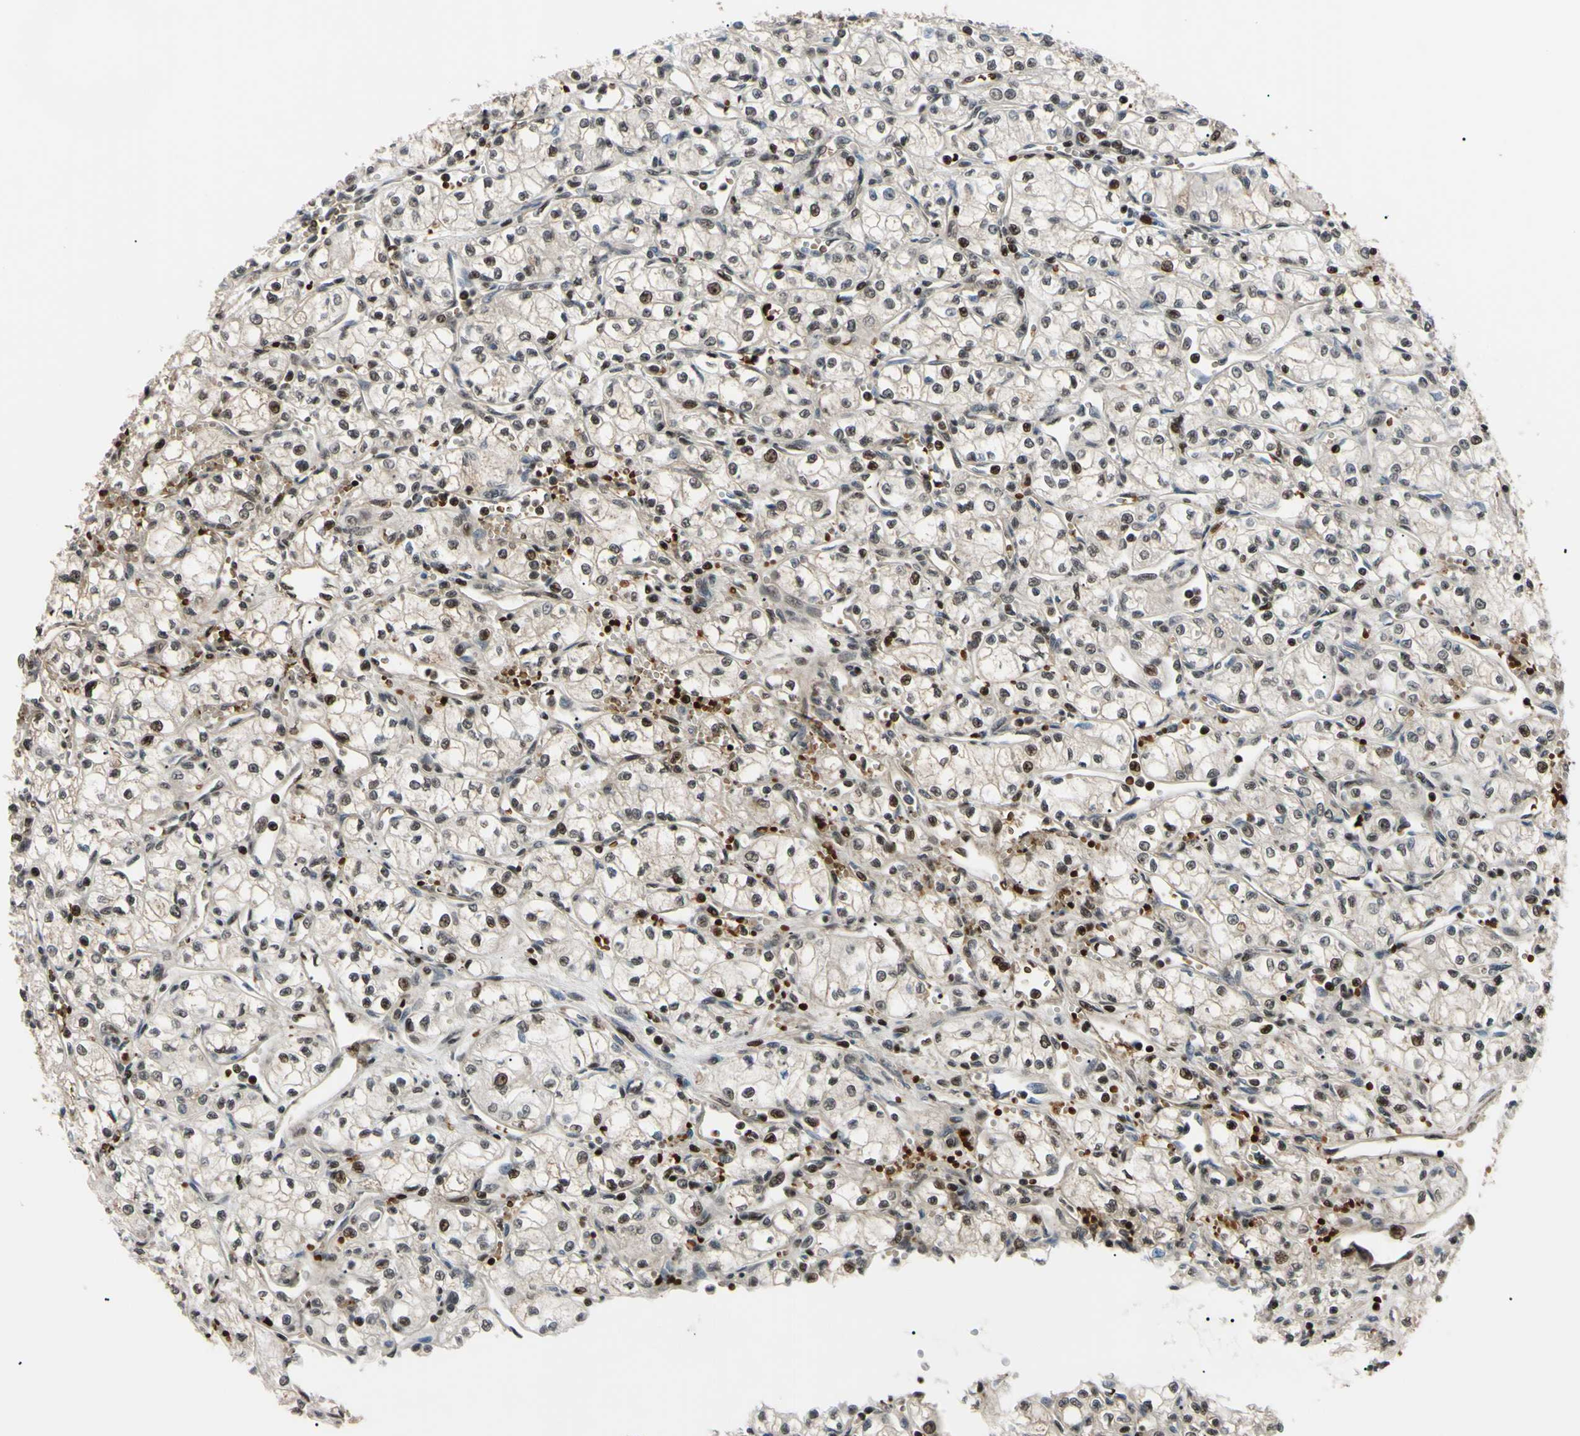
{"staining": {"intensity": "moderate", "quantity": "25%-75%", "location": "nuclear"}, "tissue": "renal cancer", "cell_type": "Tumor cells", "image_type": "cancer", "snomed": [{"axis": "morphology", "description": "Normal tissue, NOS"}, {"axis": "morphology", "description": "Adenocarcinoma, NOS"}, {"axis": "topography", "description": "Kidney"}], "caption": "This micrograph reveals renal cancer (adenocarcinoma) stained with immunohistochemistry to label a protein in brown. The nuclear of tumor cells show moderate positivity for the protein. Nuclei are counter-stained blue.", "gene": "THAP12", "patient": {"sex": "male", "age": 59}}